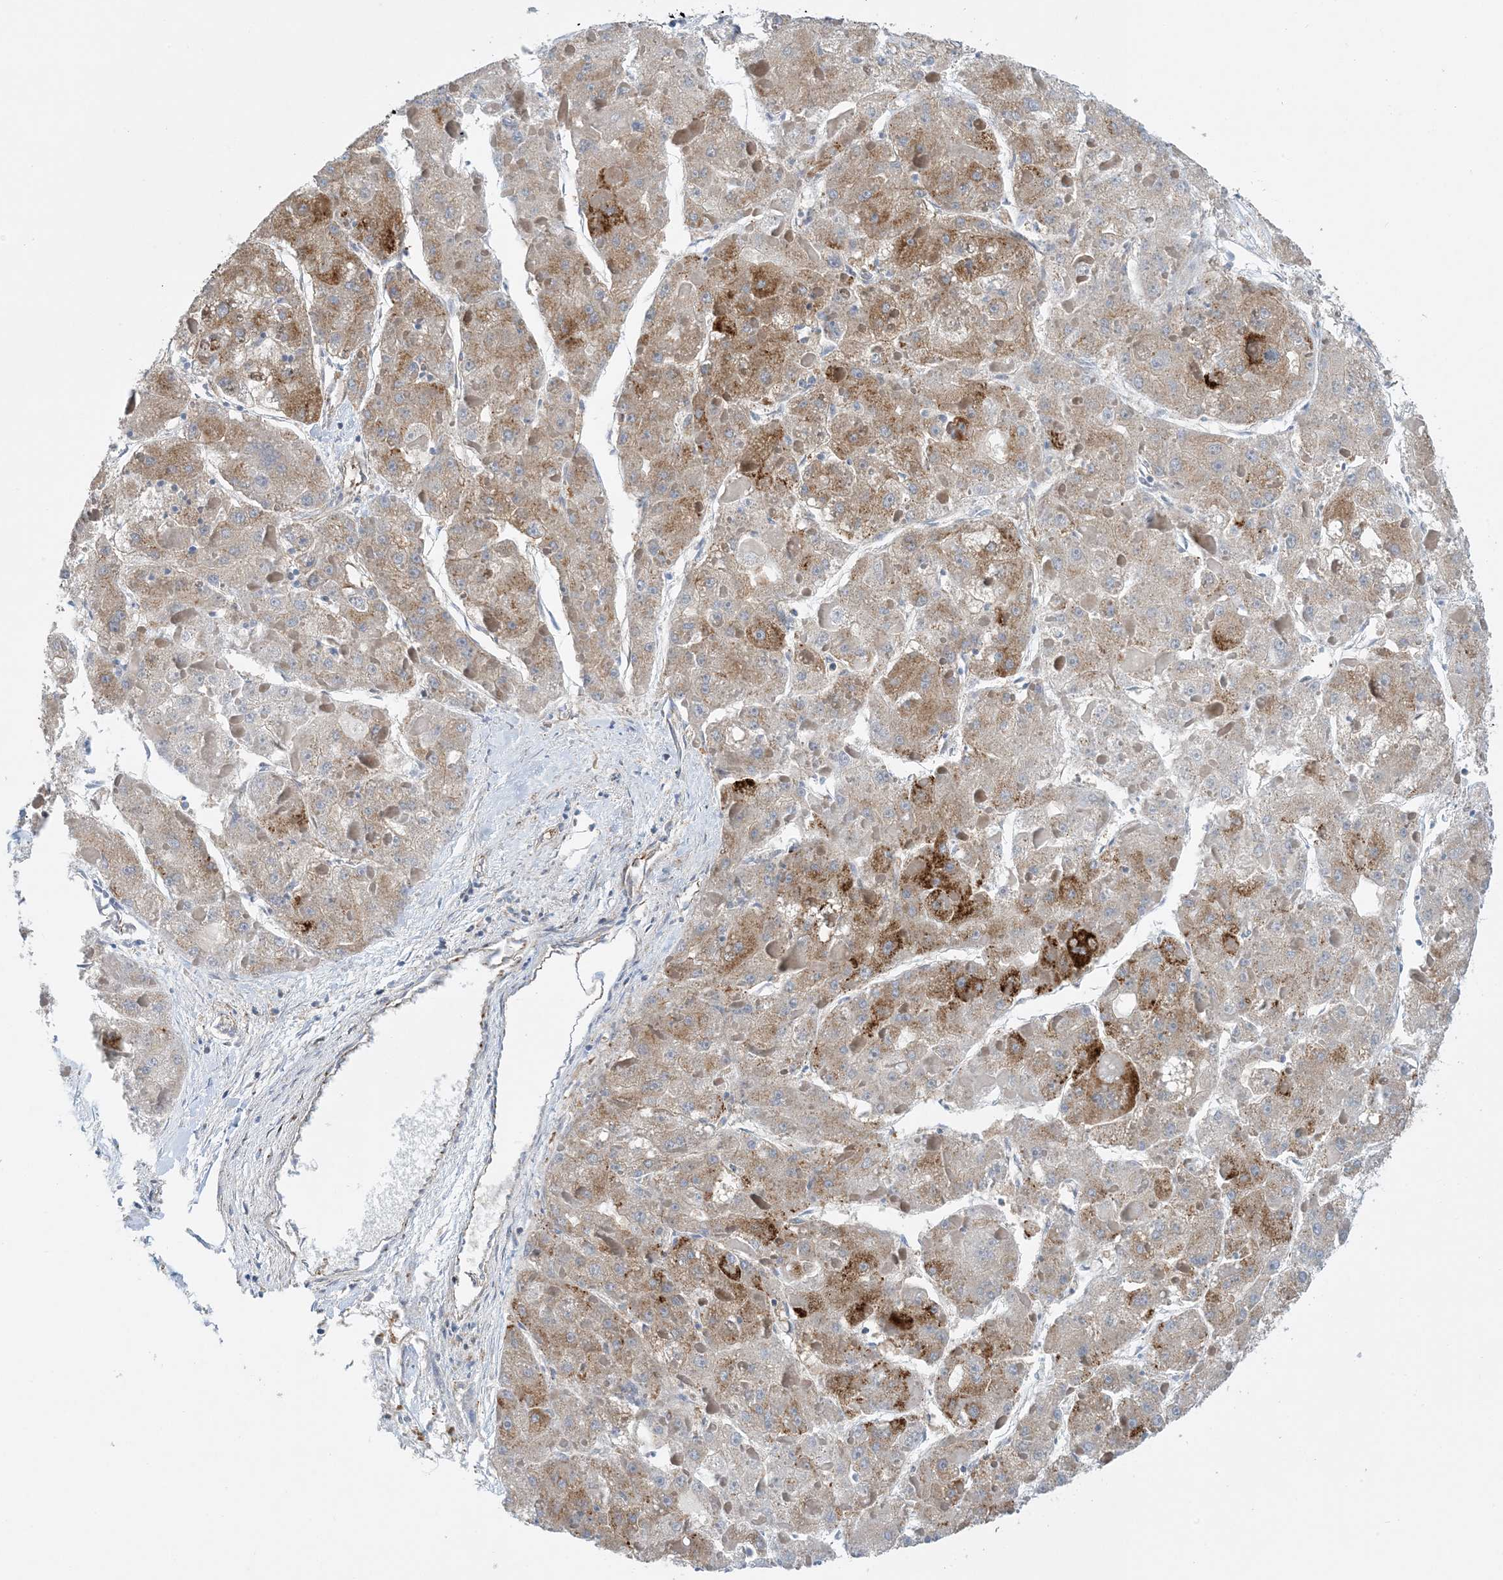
{"staining": {"intensity": "moderate", "quantity": "25%-75%", "location": "cytoplasmic/membranous"}, "tissue": "liver cancer", "cell_type": "Tumor cells", "image_type": "cancer", "snomed": [{"axis": "morphology", "description": "Carcinoma, Hepatocellular, NOS"}, {"axis": "topography", "description": "Liver"}], "caption": "DAB immunohistochemical staining of hepatocellular carcinoma (liver) reveals moderate cytoplasmic/membranous protein staining in approximately 25%-75% of tumor cells.", "gene": "SIDT1", "patient": {"sex": "female", "age": 73}}